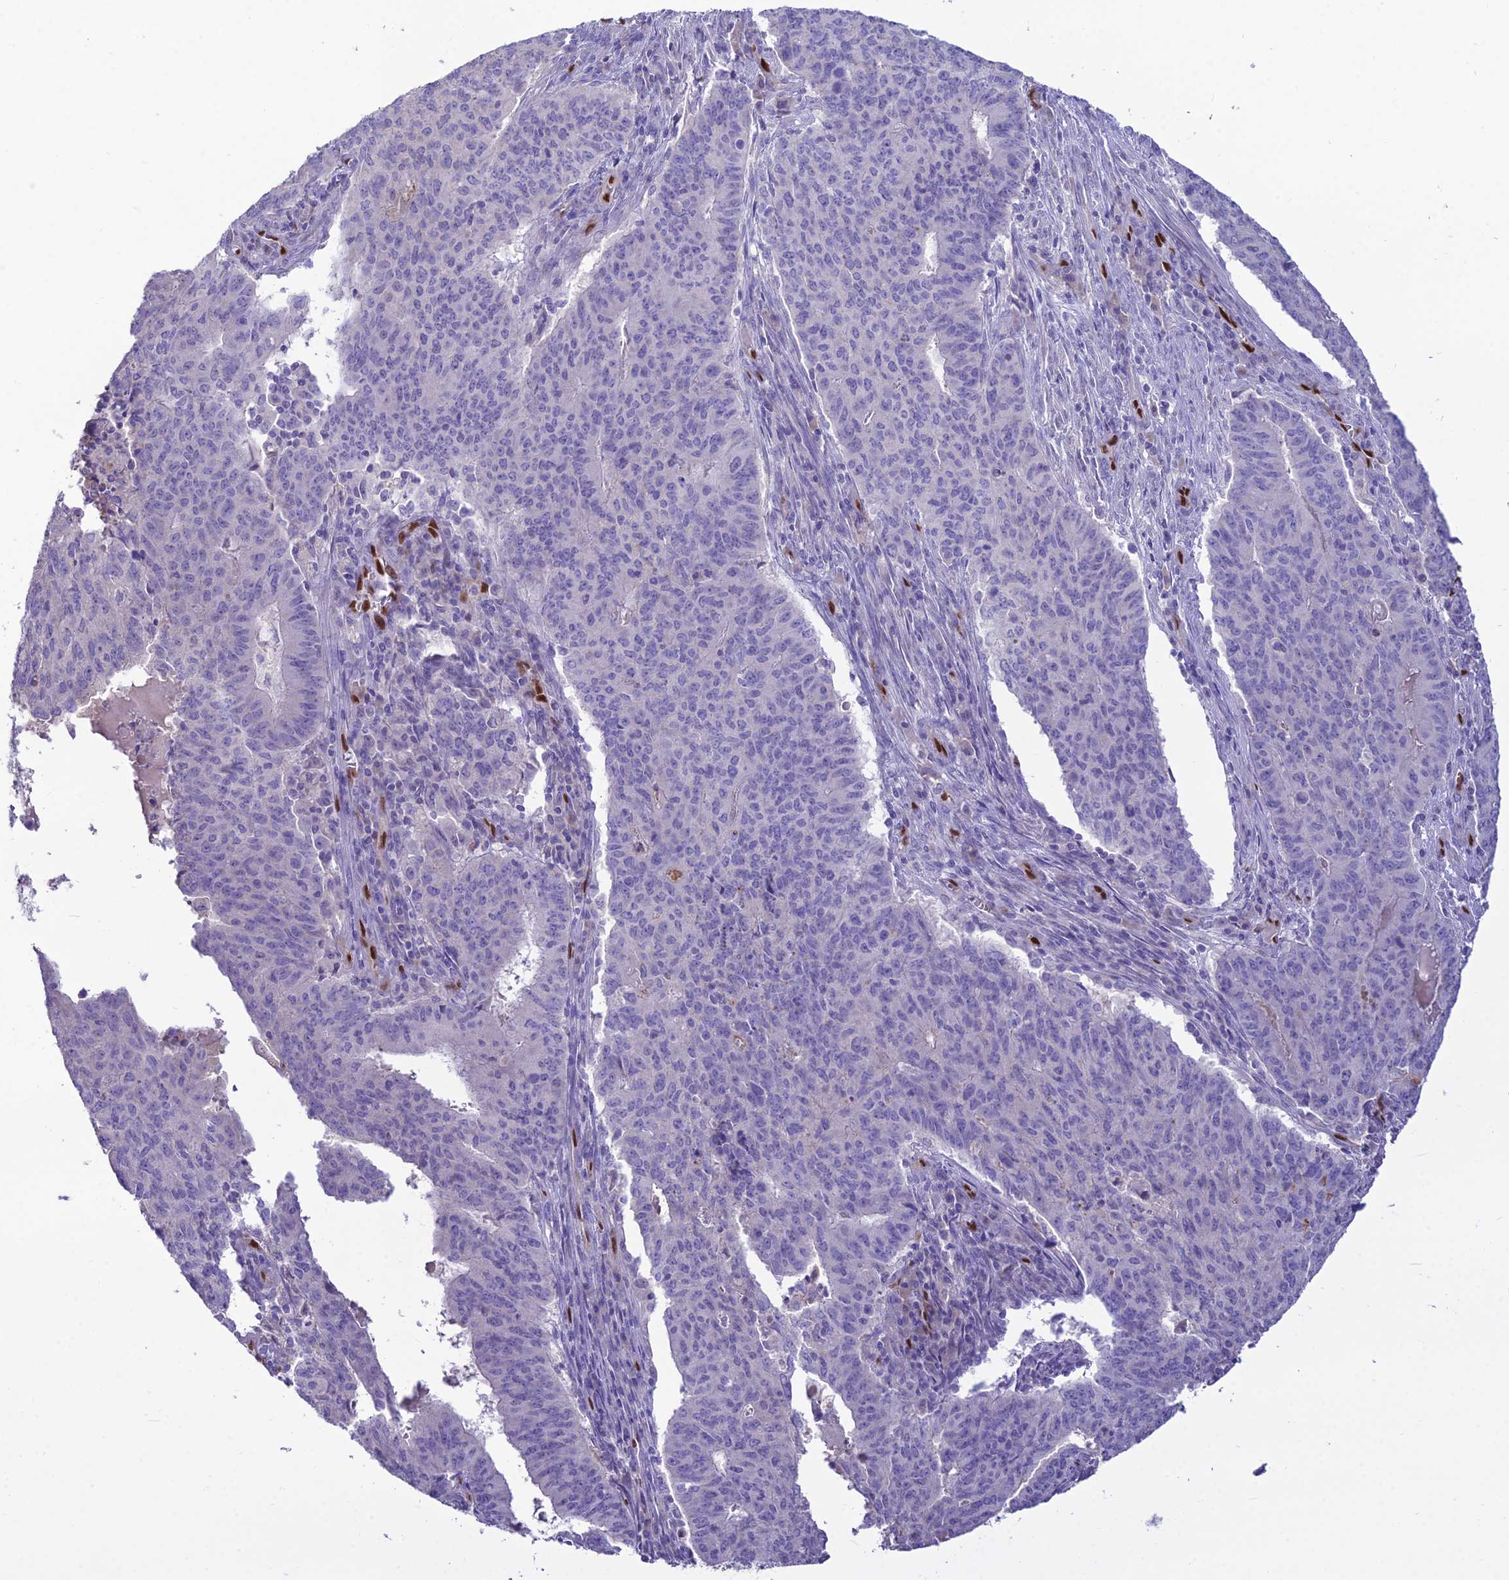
{"staining": {"intensity": "negative", "quantity": "none", "location": "none"}, "tissue": "endometrial cancer", "cell_type": "Tumor cells", "image_type": "cancer", "snomed": [{"axis": "morphology", "description": "Adenocarcinoma, NOS"}, {"axis": "topography", "description": "Endometrium"}], "caption": "Endometrial adenocarcinoma was stained to show a protein in brown. There is no significant expression in tumor cells. (DAB immunohistochemistry visualized using brightfield microscopy, high magnification).", "gene": "NOVA2", "patient": {"sex": "female", "age": 59}}